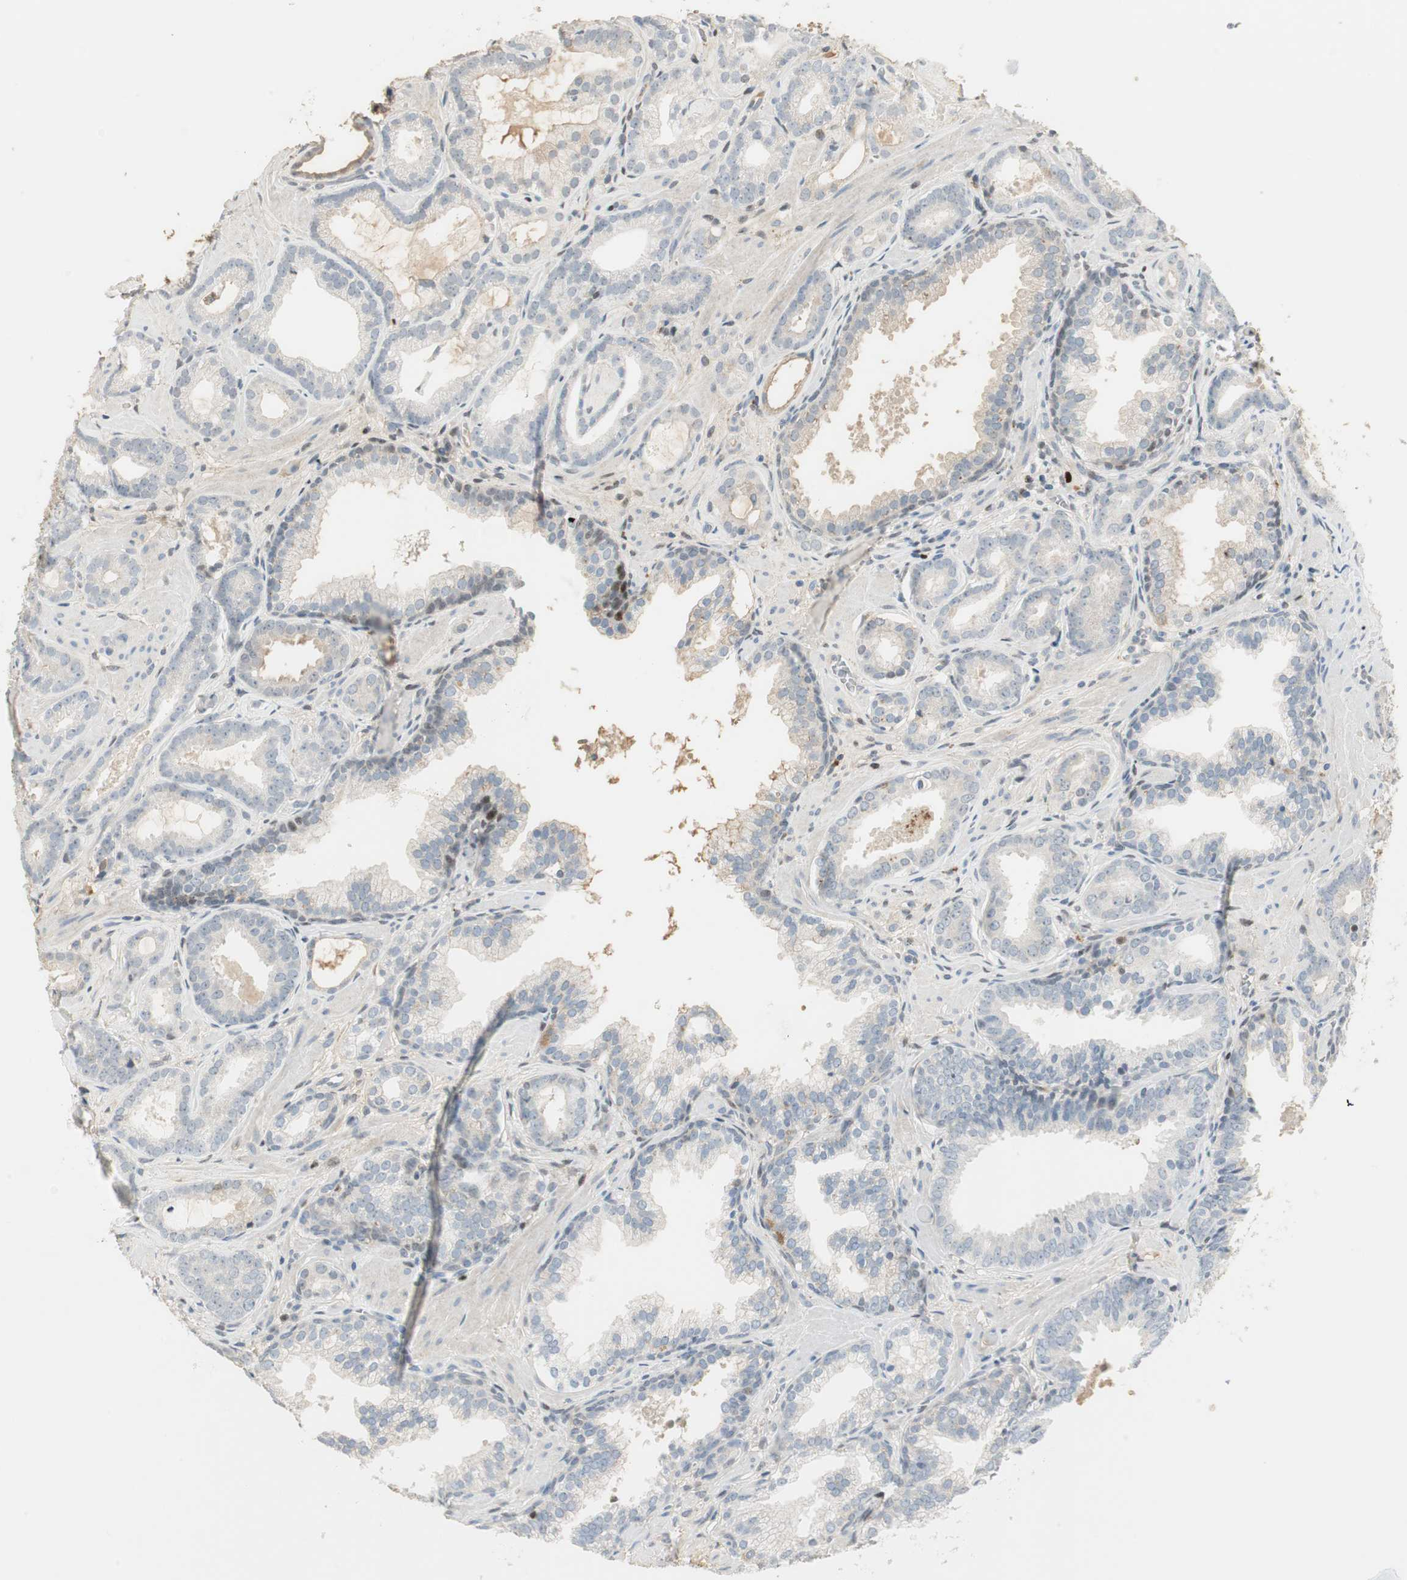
{"staining": {"intensity": "negative", "quantity": "none", "location": "none"}, "tissue": "prostate cancer", "cell_type": "Tumor cells", "image_type": "cancer", "snomed": [{"axis": "morphology", "description": "Adenocarcinoma, Low grade"}, {"axis": "topography", "description": "Prostate"}], "caption": "Immunohistochemical staining of human prostate low-grade adenocarcinoma shows no significant staining in tumor cells.", "gene": "RUNX2", "patient": {"sex": "male", "age": 57}}